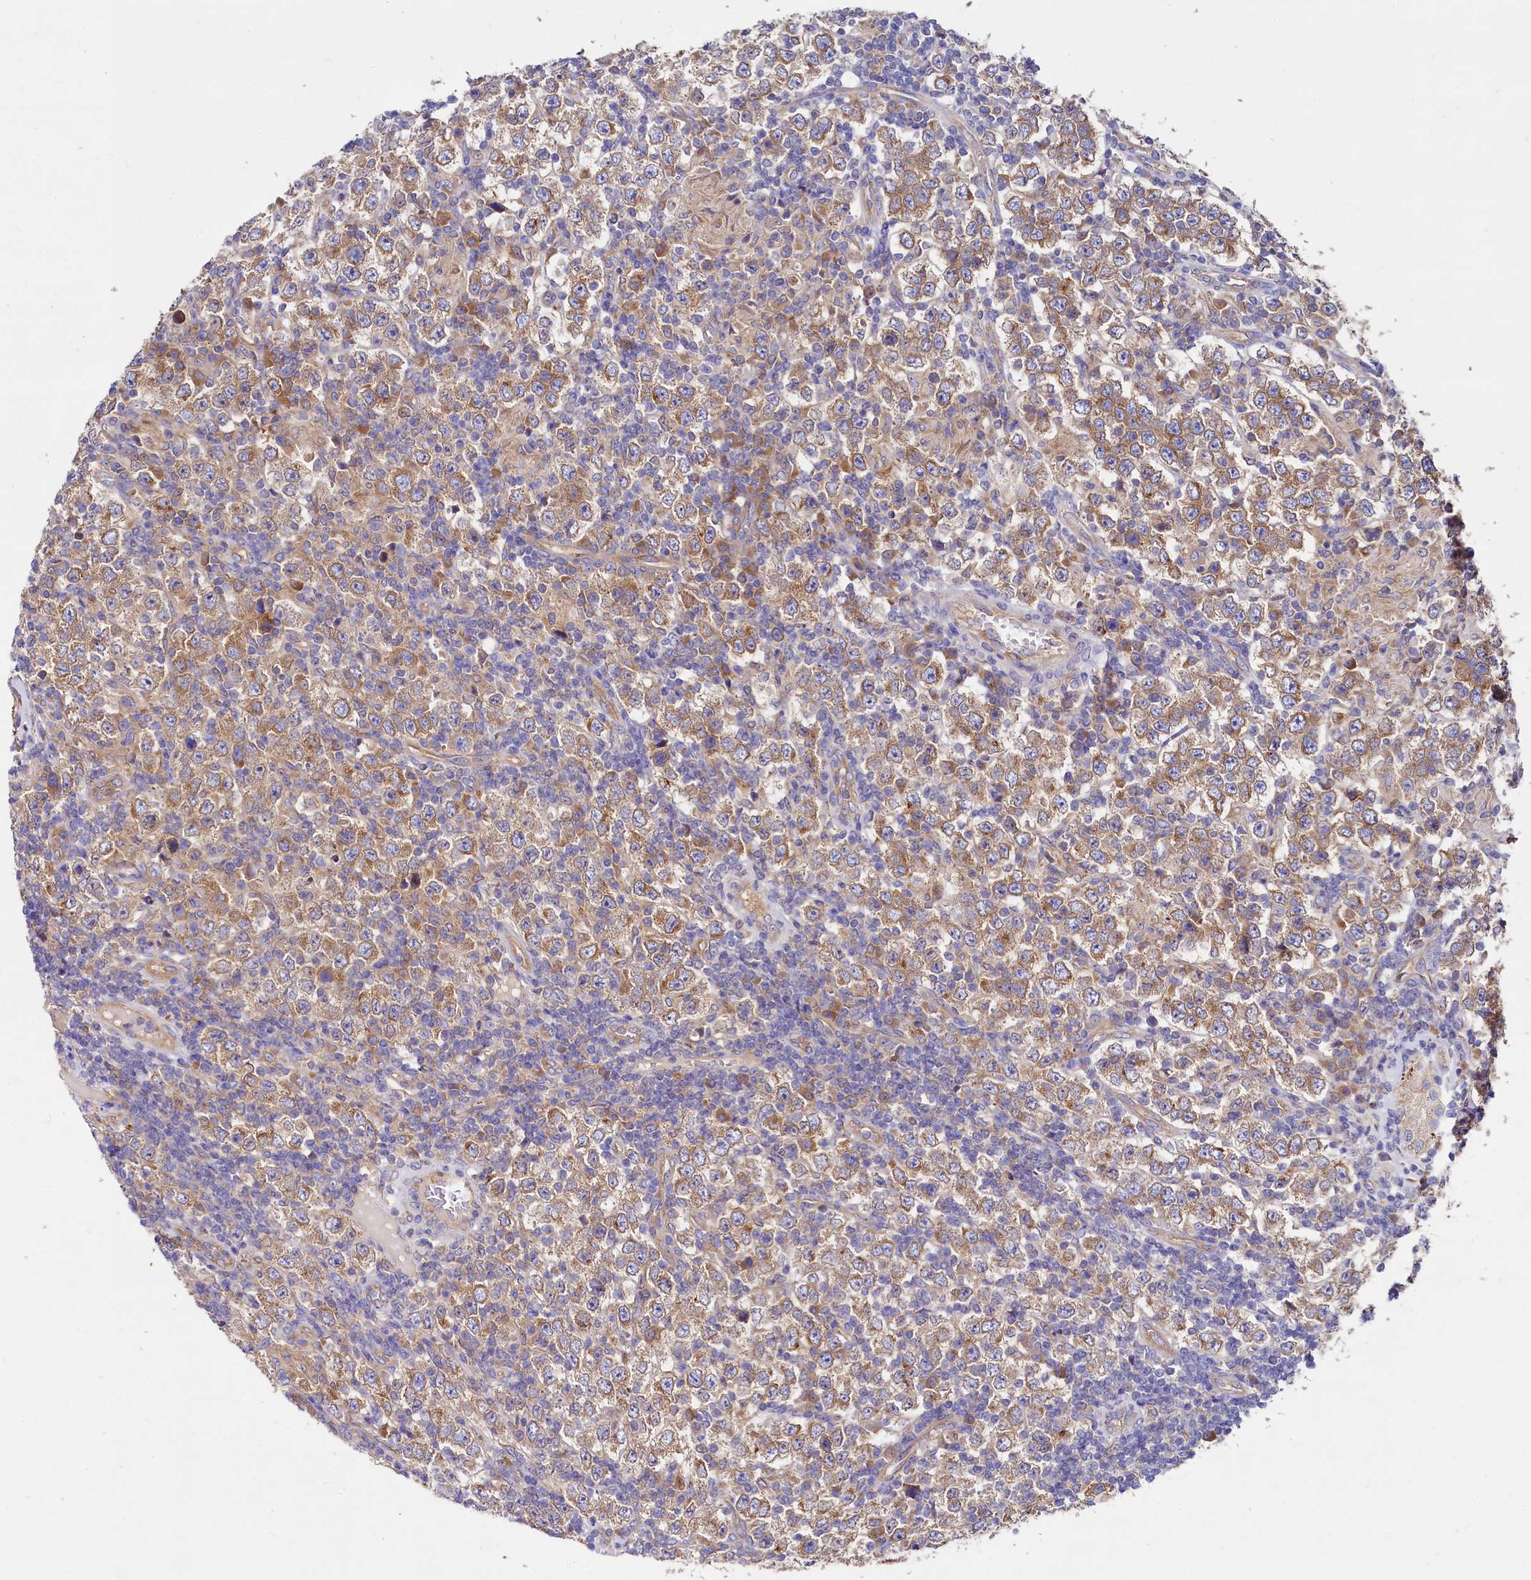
{"staining": {"intensity": "moderate", "quantity": ">75%", "location": "cytoplasmic/membranous"}, "tissue": "testis cancer", "cell_type": "Tumor cells", "image_type": "cancer", "snomed": [{"axis": "morphology", "description": "Normal tissue, NOS"}, {"axis": "morphology", "description": "Urothelial carcinoma, High grade"}, {"axis": "morphology", "description": "Seminoma, NOS"}, {"axis": "morphology", "description": "Carcinoma, Embryonal, NOS"}, {"axis": "topography", "description": "Urinary bladder"}, {"axis": "topography", "description": "Testis"}], "caption": "High-power microscopy captured an immunohistochemistry (IHC) photomicrograph of testis high-grade urothelial carcinoma, revealing moderate cytoplasmic/membranous expression in approximately >75% of tumor cells. The staining was performed using DAB, with brown indicating positive protein expression. Nuclei are stained blue with hematoxylin.", "gene": "QARS1", "patient": {"sex": "male", "age": 41}}